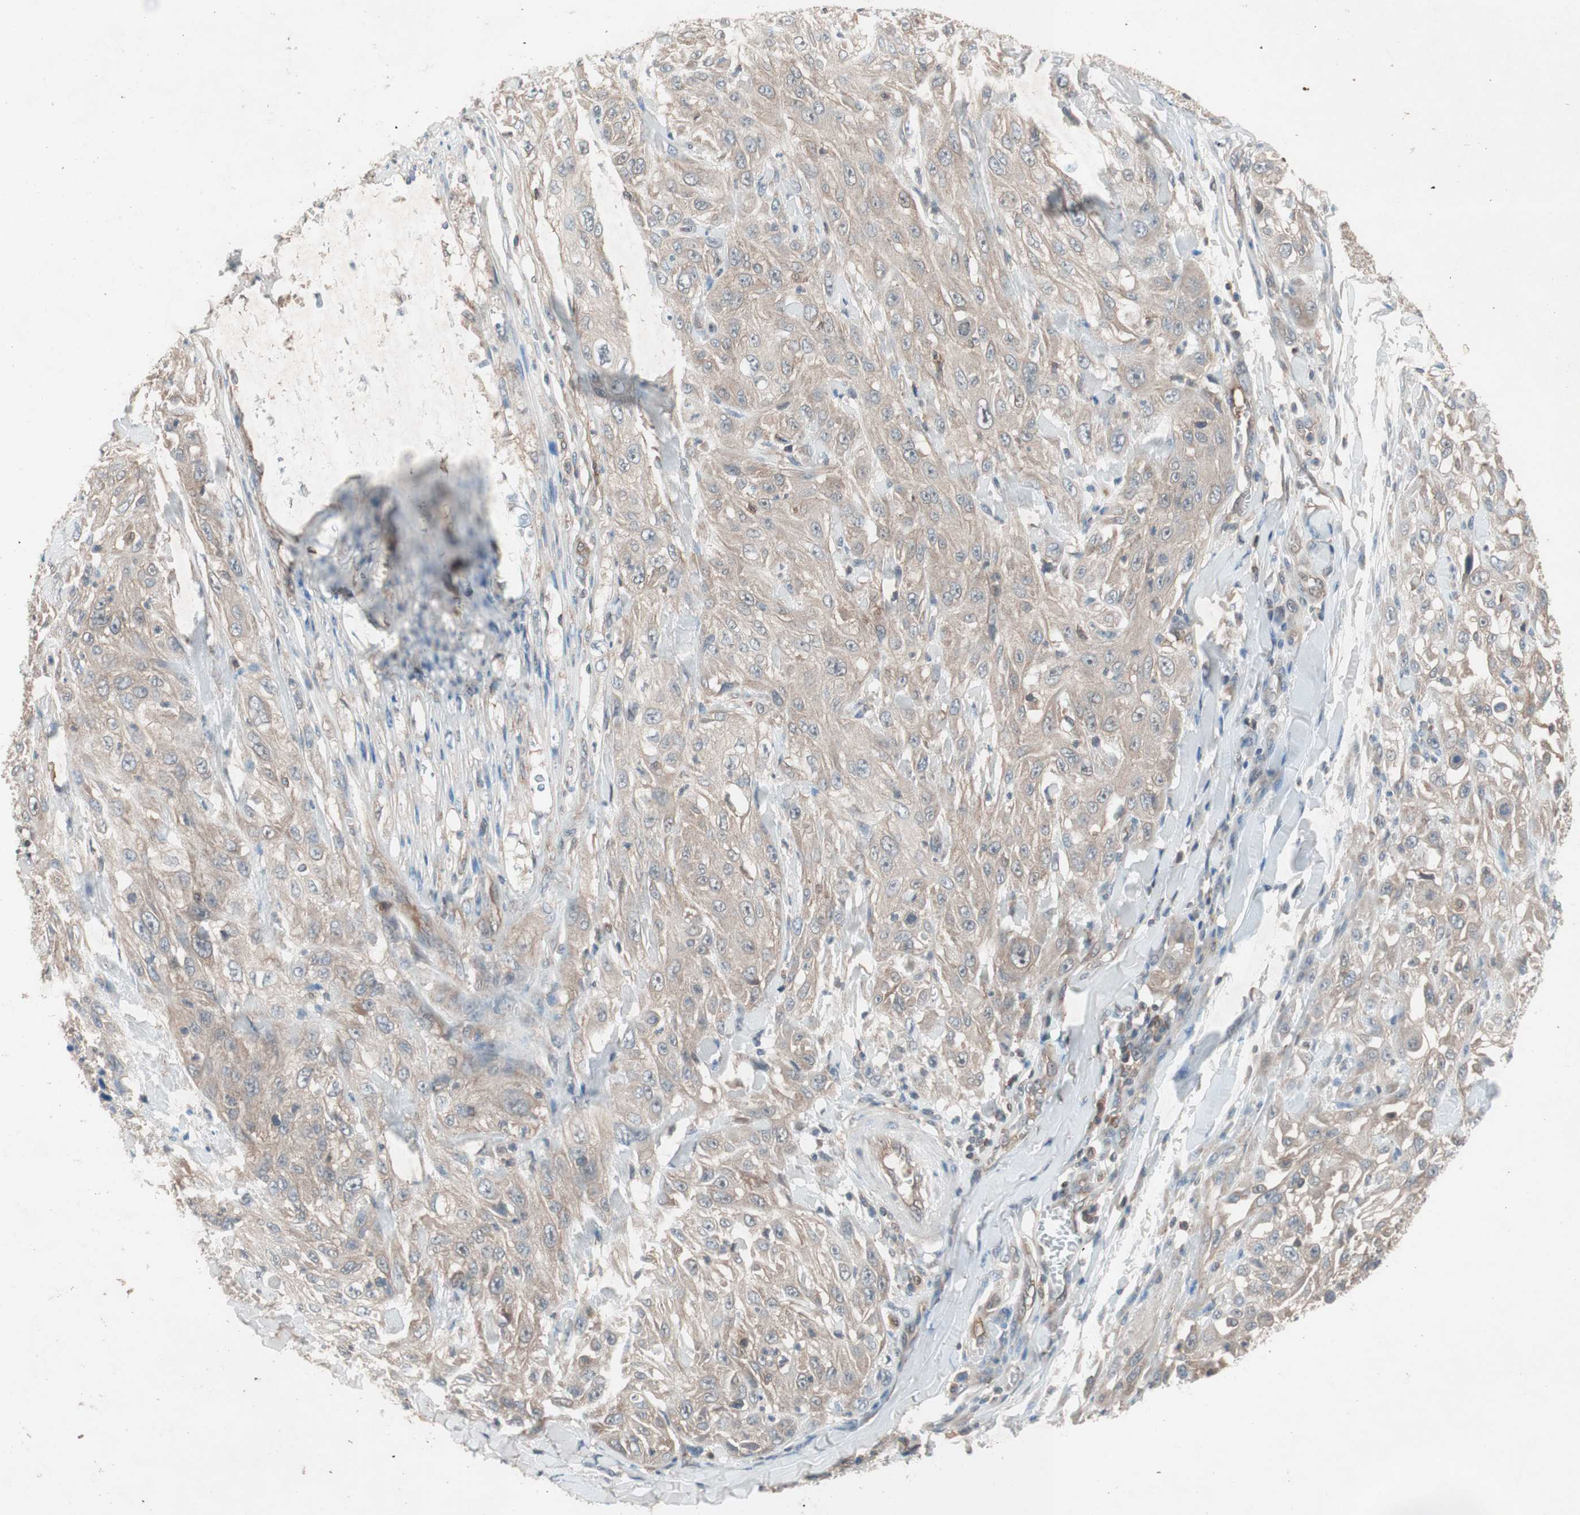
{"staining": {"intensity": "weak", "quantity": ">75%", "location": "cytoplasmic/membranous"}, "tissue": "skin cancer", "cell_type": "Tumor cells", "image_type": "cancer", "snomed": [{"axis": "morphology", "description": "Squamous cell carcinoma, NOS"}, {"axis": "morphology", "description": "Squamous cell carcinoma, metastatic, NOS"}, {"axis": "topography", "description": "Skin"}, {"axis": "topography", "description": "Lymph node"}], "caption": "Protein staining exhibits weak cytoplasmic/membranous positivity in about >75% of tumor cells in skin squamous cell carcinoma.", "gene": "GALT", "patient": {"sex": "male", "age": 75}}